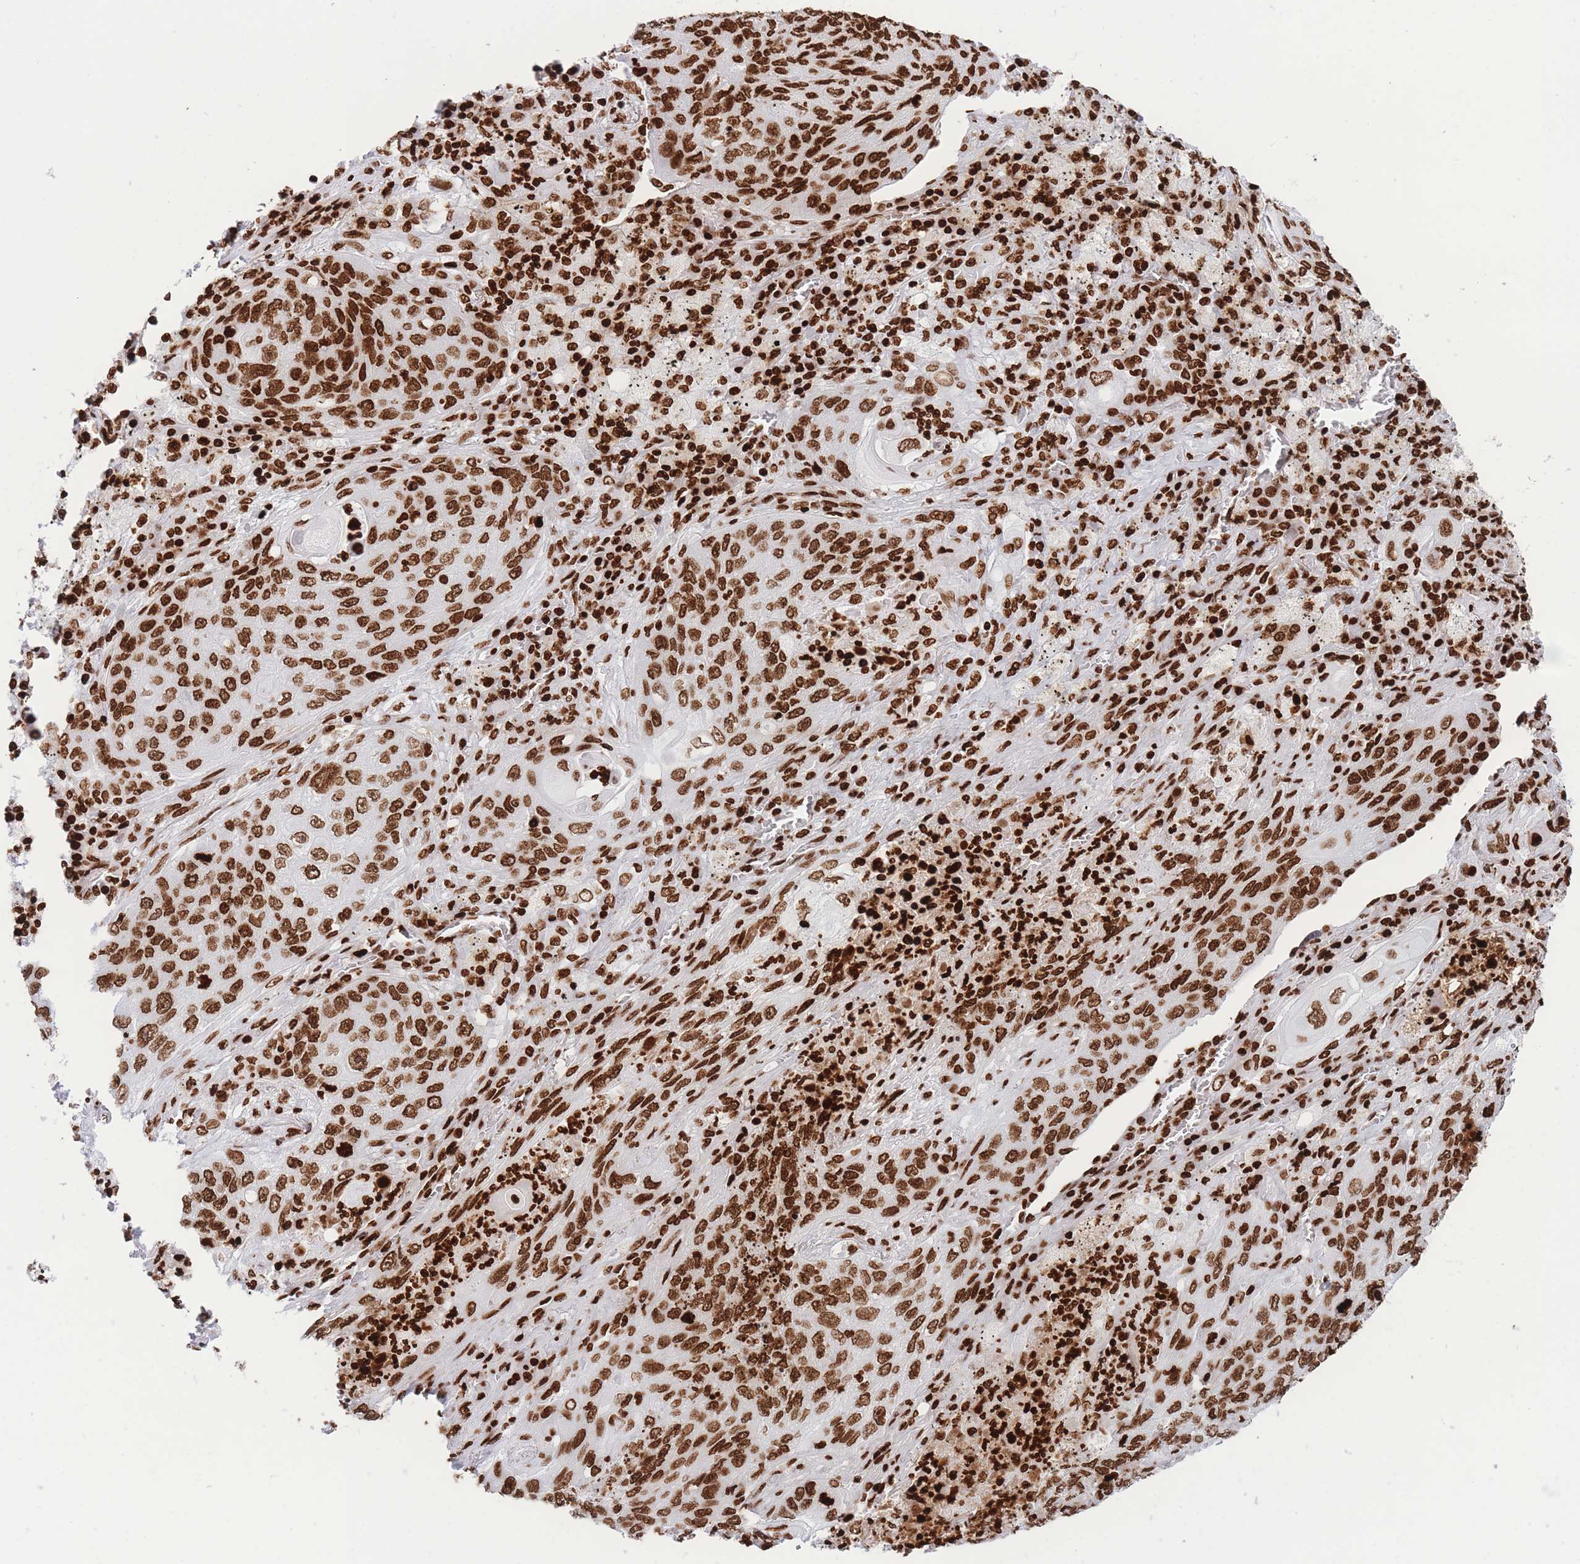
{"staining": {"intensity": "strong", "quantity": ">75%", "location": "nuclear"}, "tissue": "lung cancer", "cell_type": "Tumor cells", "image_type": "cancer", "snomed": [{"axis": "morphology", "description": "Squamous cell carcinoma, NOS"}, {"axis": "topography", "description": "Lung"}], "caption": "Lung cancer tissue shows strong nuclear expression in approximately >75% of tumor cells", "gene": "H2BC11", "patient": {"sex": "female", "age": 63}}